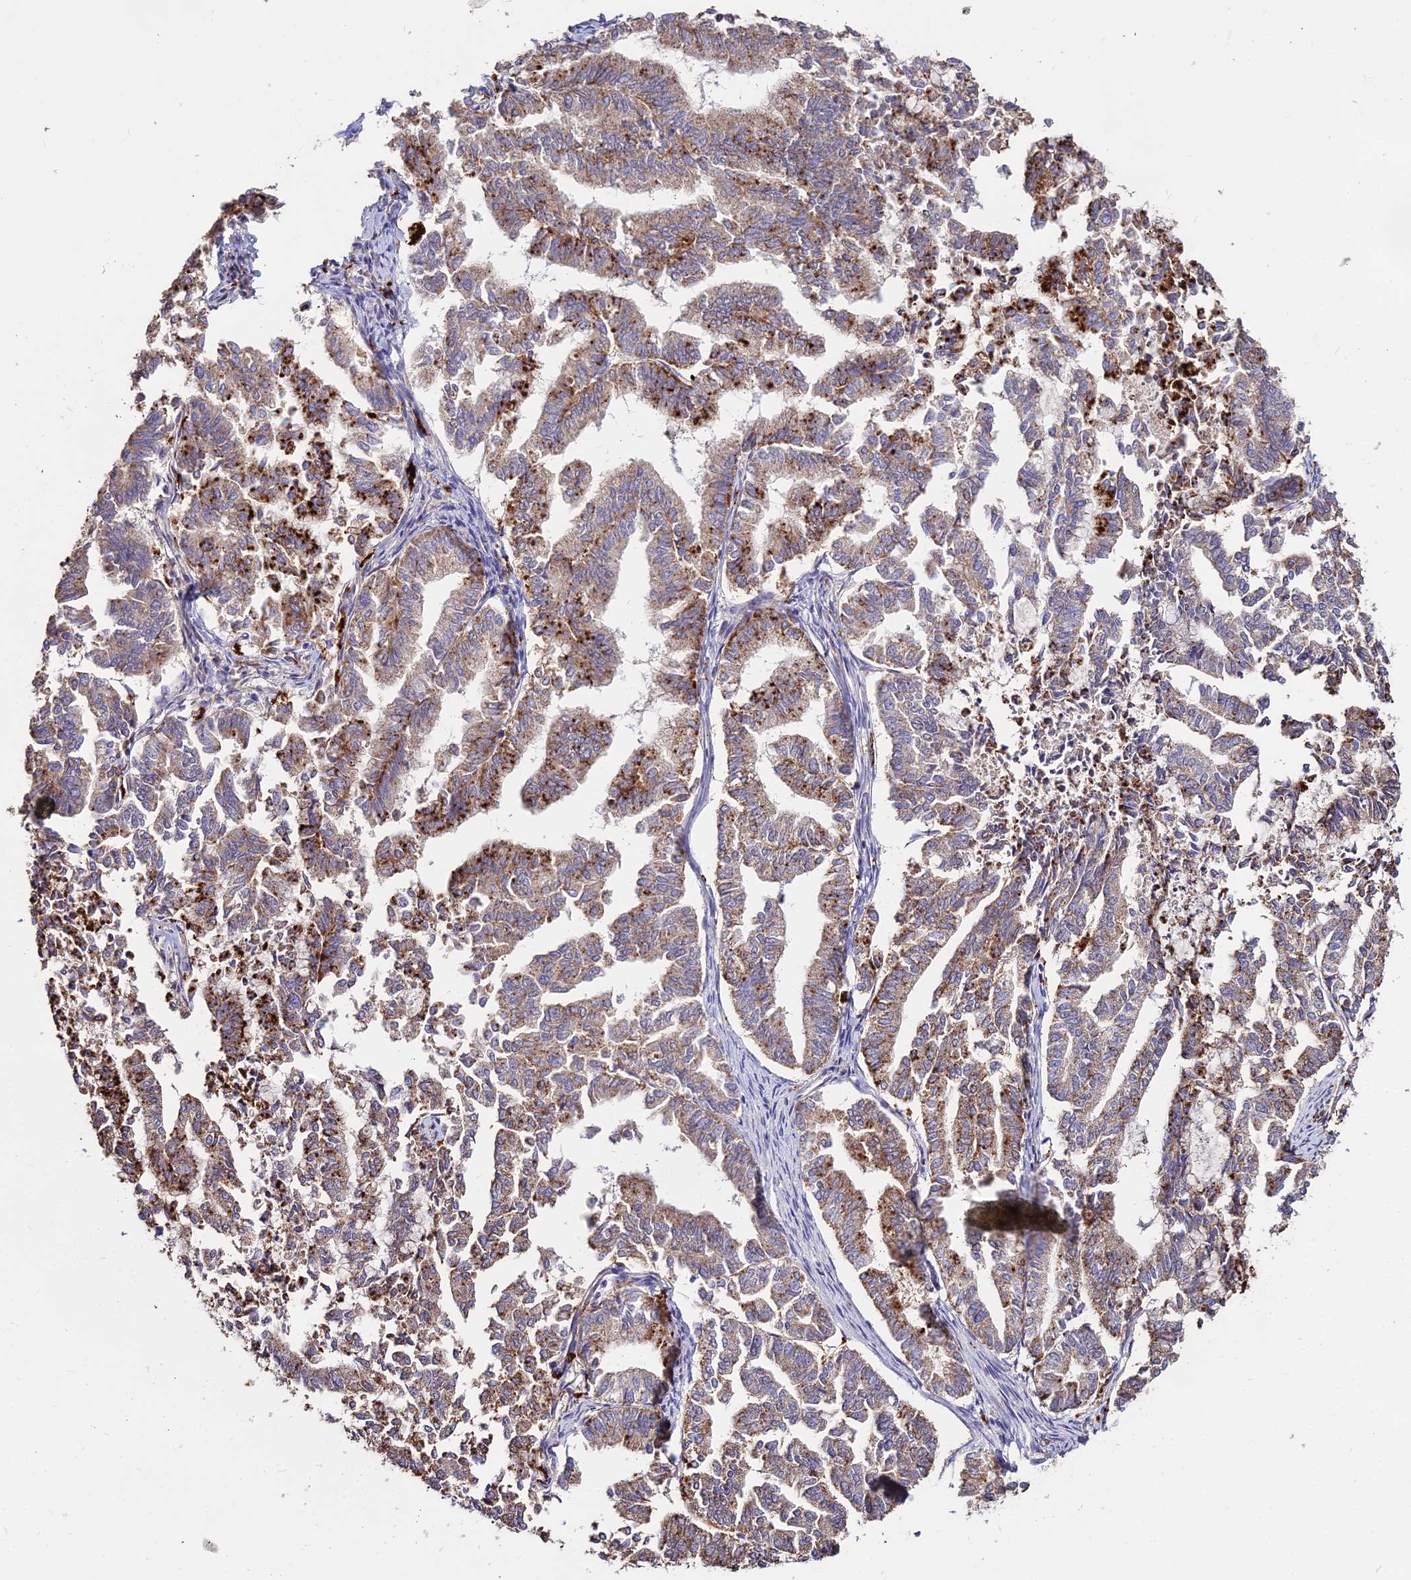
{"staining": {"intensity": "strong", "quantity": "25%-75%", "location": "cytoplasmic/membranous"}, "tissue": "endometrial cancer", "cell_type": "Tumor cells", "image_type": "cancer", "snomed": [{"axis": "morphology", "description": "Adenocarcinoma, NOS"}, {"axis": "topography", "description": "Endometrium"}], "caption": "Immunohistochemical staining of human endometrial cancer exhibits high levels of strong cytoplasmic/membranous protein expression in approximately 25%-75% of tumor cells.", "gene": "PNLIPRP3", "patient": {"sex": "female", "age": 79}}